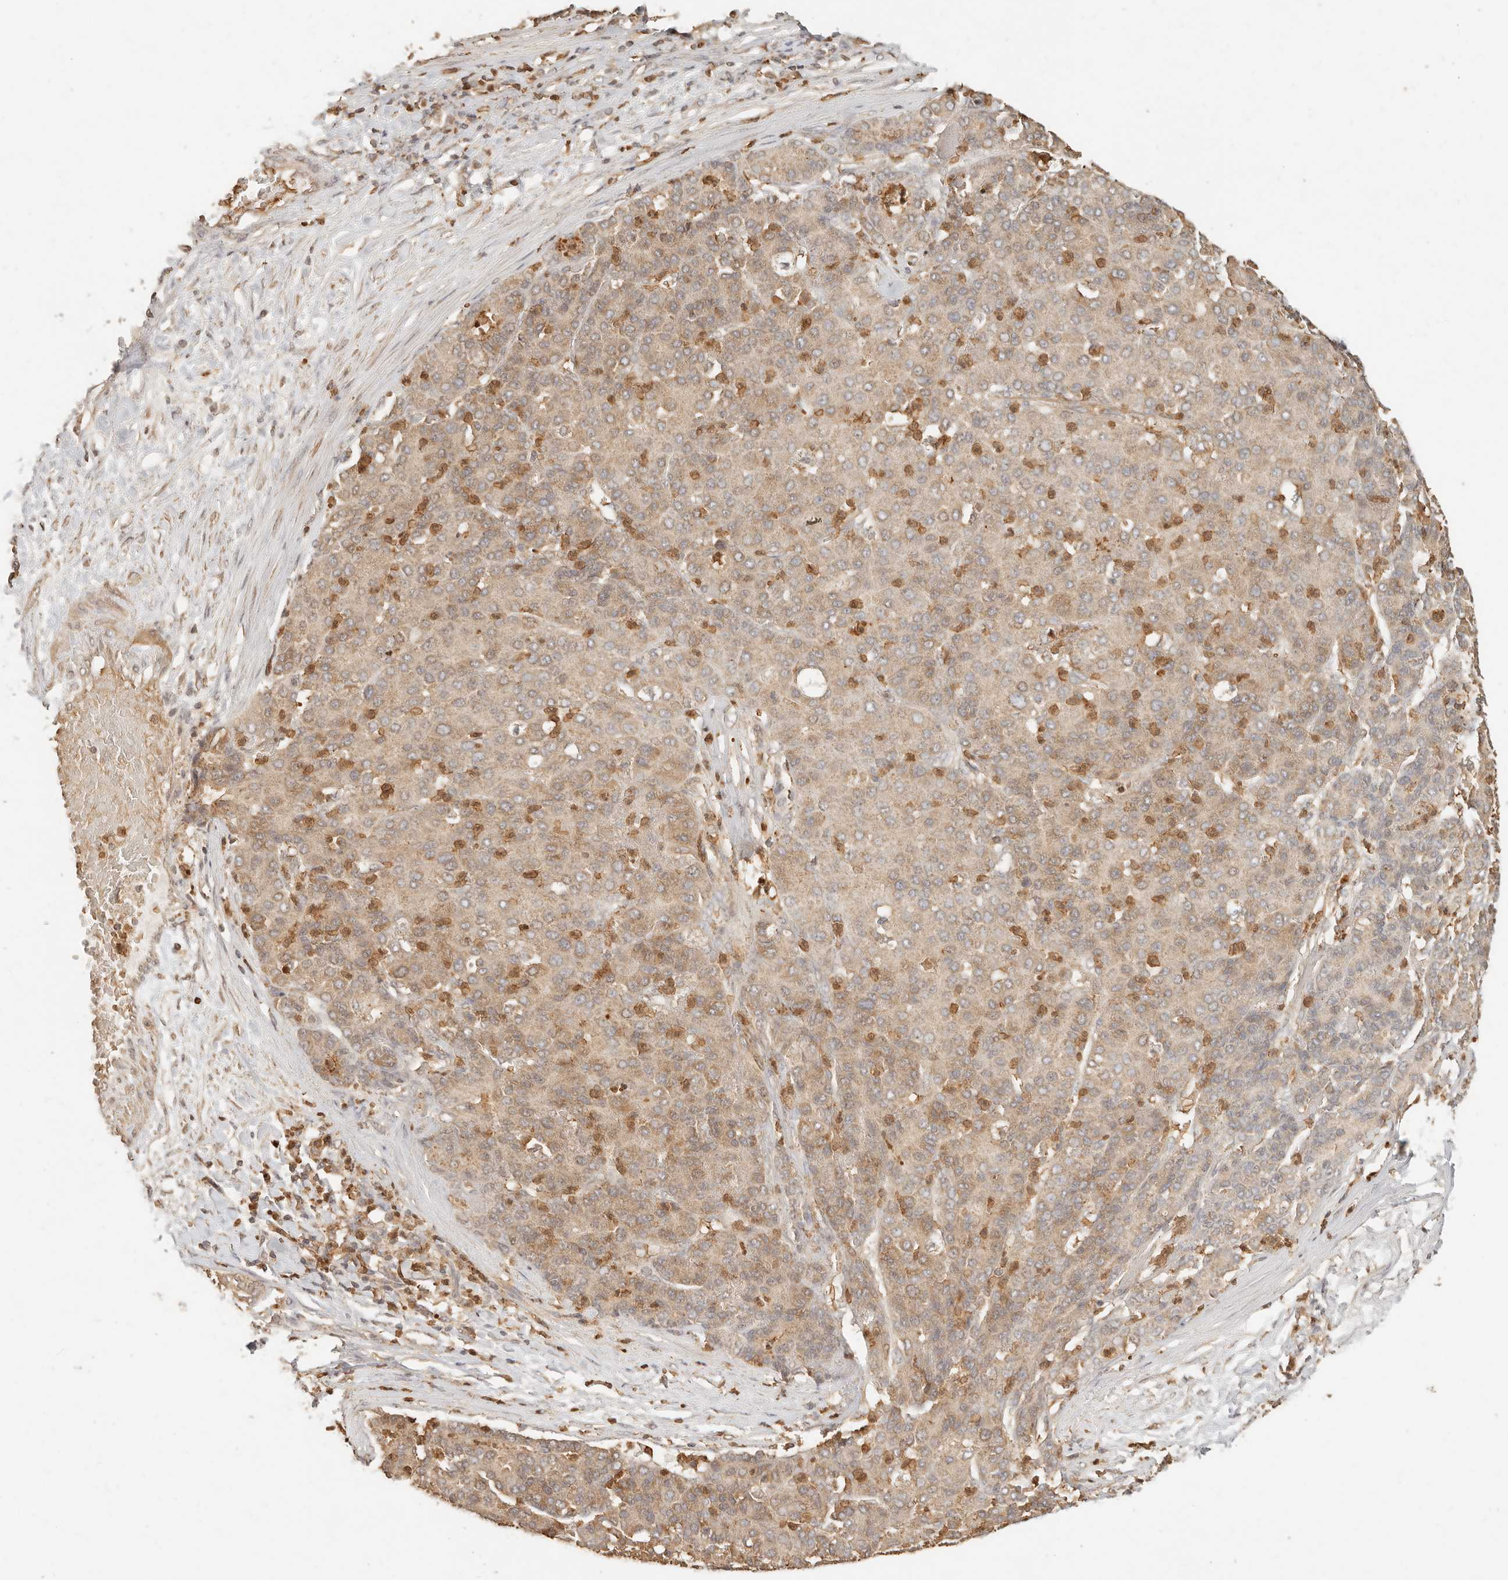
{"staining": {"intensity": "moderate", "quantity": ">75%", "location": "cytoplasmic/membranous"}, "tissue": "liver cancer", "cell_type": "Tumor cells", "image_type": "cancer", "snomed": [{"axis": "morphology", "description": "Carcinoma, Hepatocellular, NOS"}, {"axis": "topography", "description": "Liver"}], "caption": "Moderate cytoplasmic/membranous expression is seen in about >75% of tumor cells in liver cancer. The protein of interest is stained brown, and the nuclei are stained in blue (DAB (3,3'-diaminobenzidine) IHC with brightfield microscopy, high magnification).", "gene": "INTS11", "patient": {"sex": "male", "age": 65}}